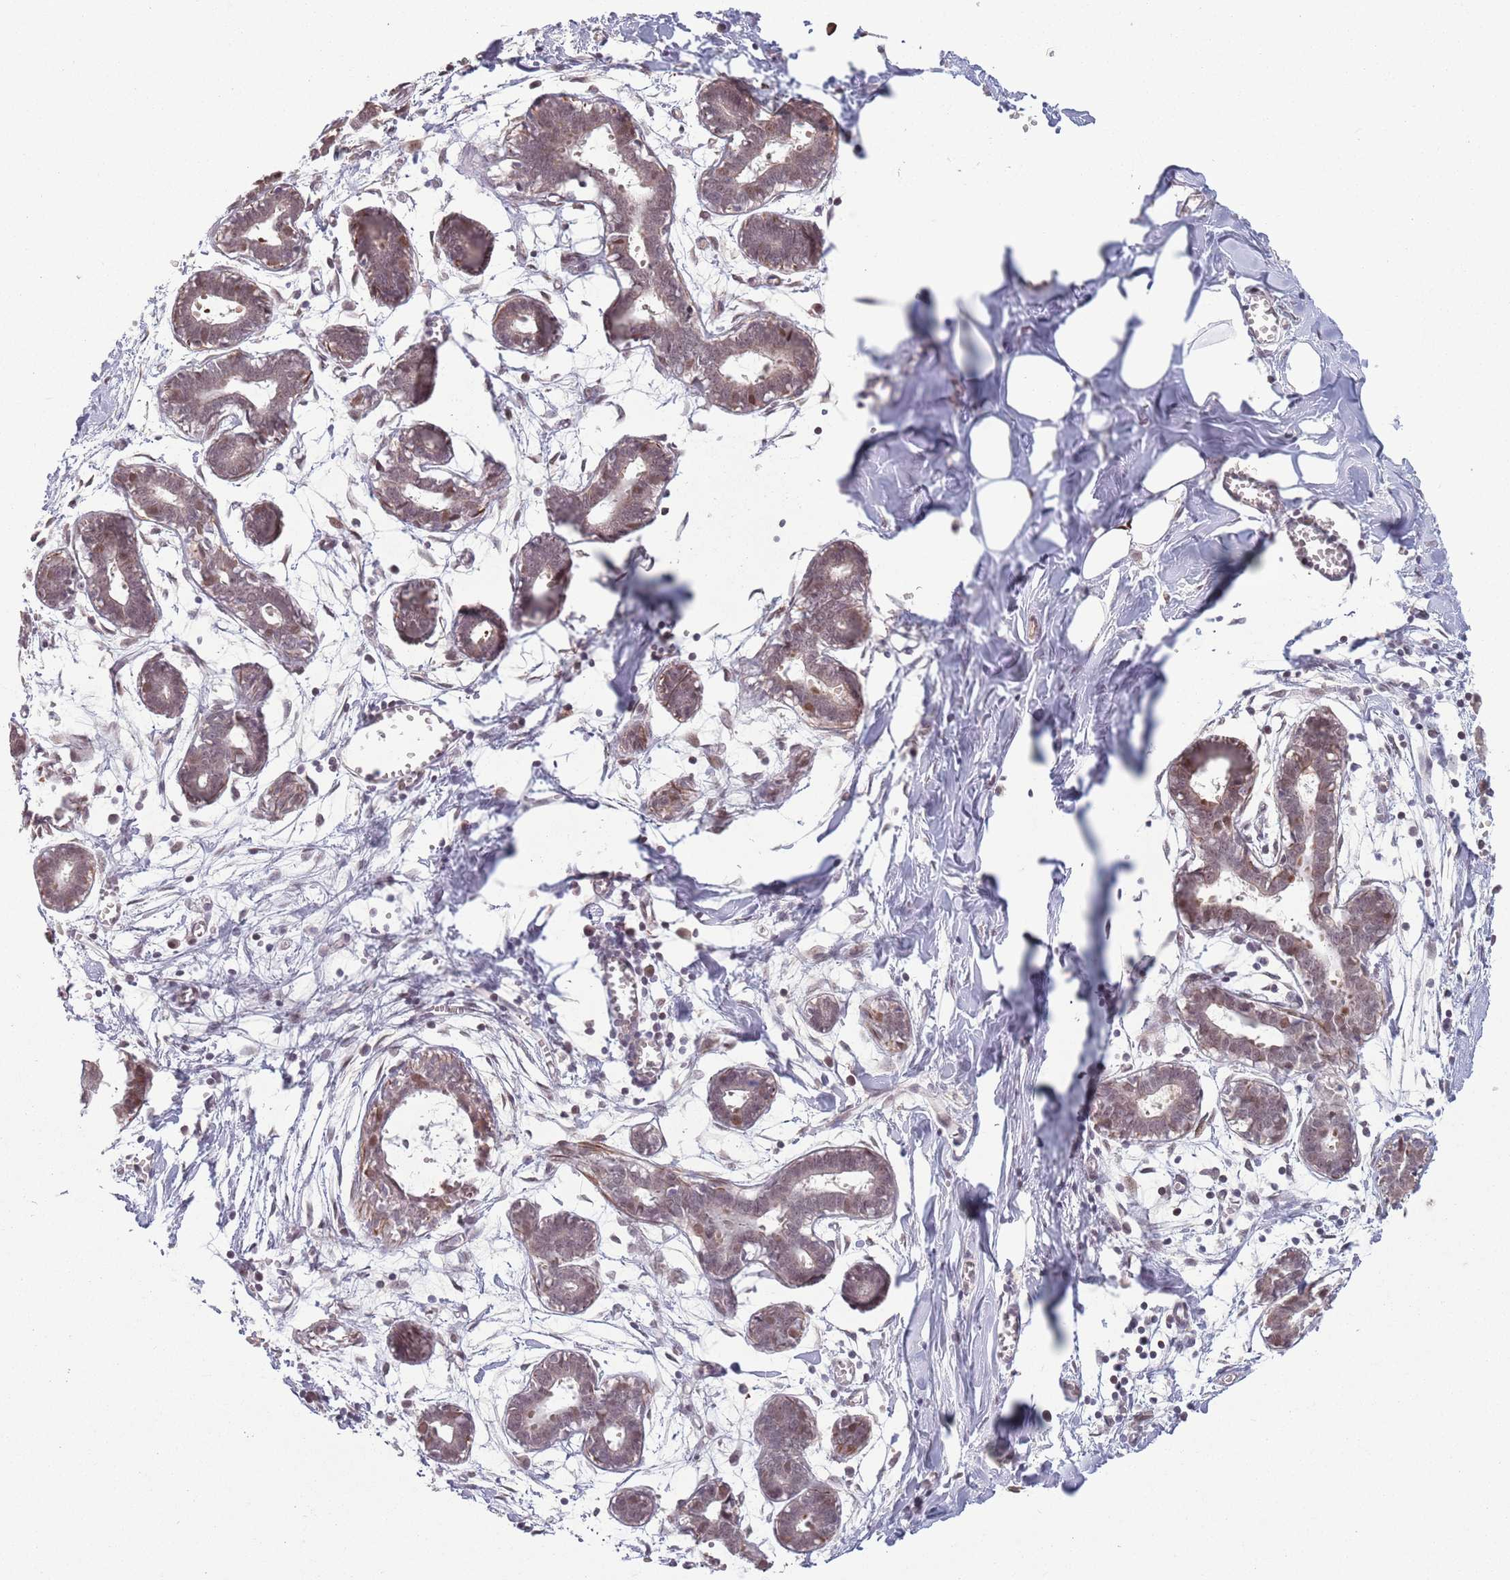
{"staining": {"intensity": "negative", "quantity": "none", "location": "none"}, "tissue": "breast", "cell_type": "Adipocytes", "image_type": "normal", "snomed": [{"axis": "morphology", "description": "Normal tissue, NOS"}, {"axis": "topography", "description": "Breast"}], "caption": "This image is of normal breast stained with IHC to label a protein in brown with the nuclei are counter-stained blue. There is no expression in adipocytes.", "gene": "CCDC154", "patient": {"sex": "female", "age": 27}}